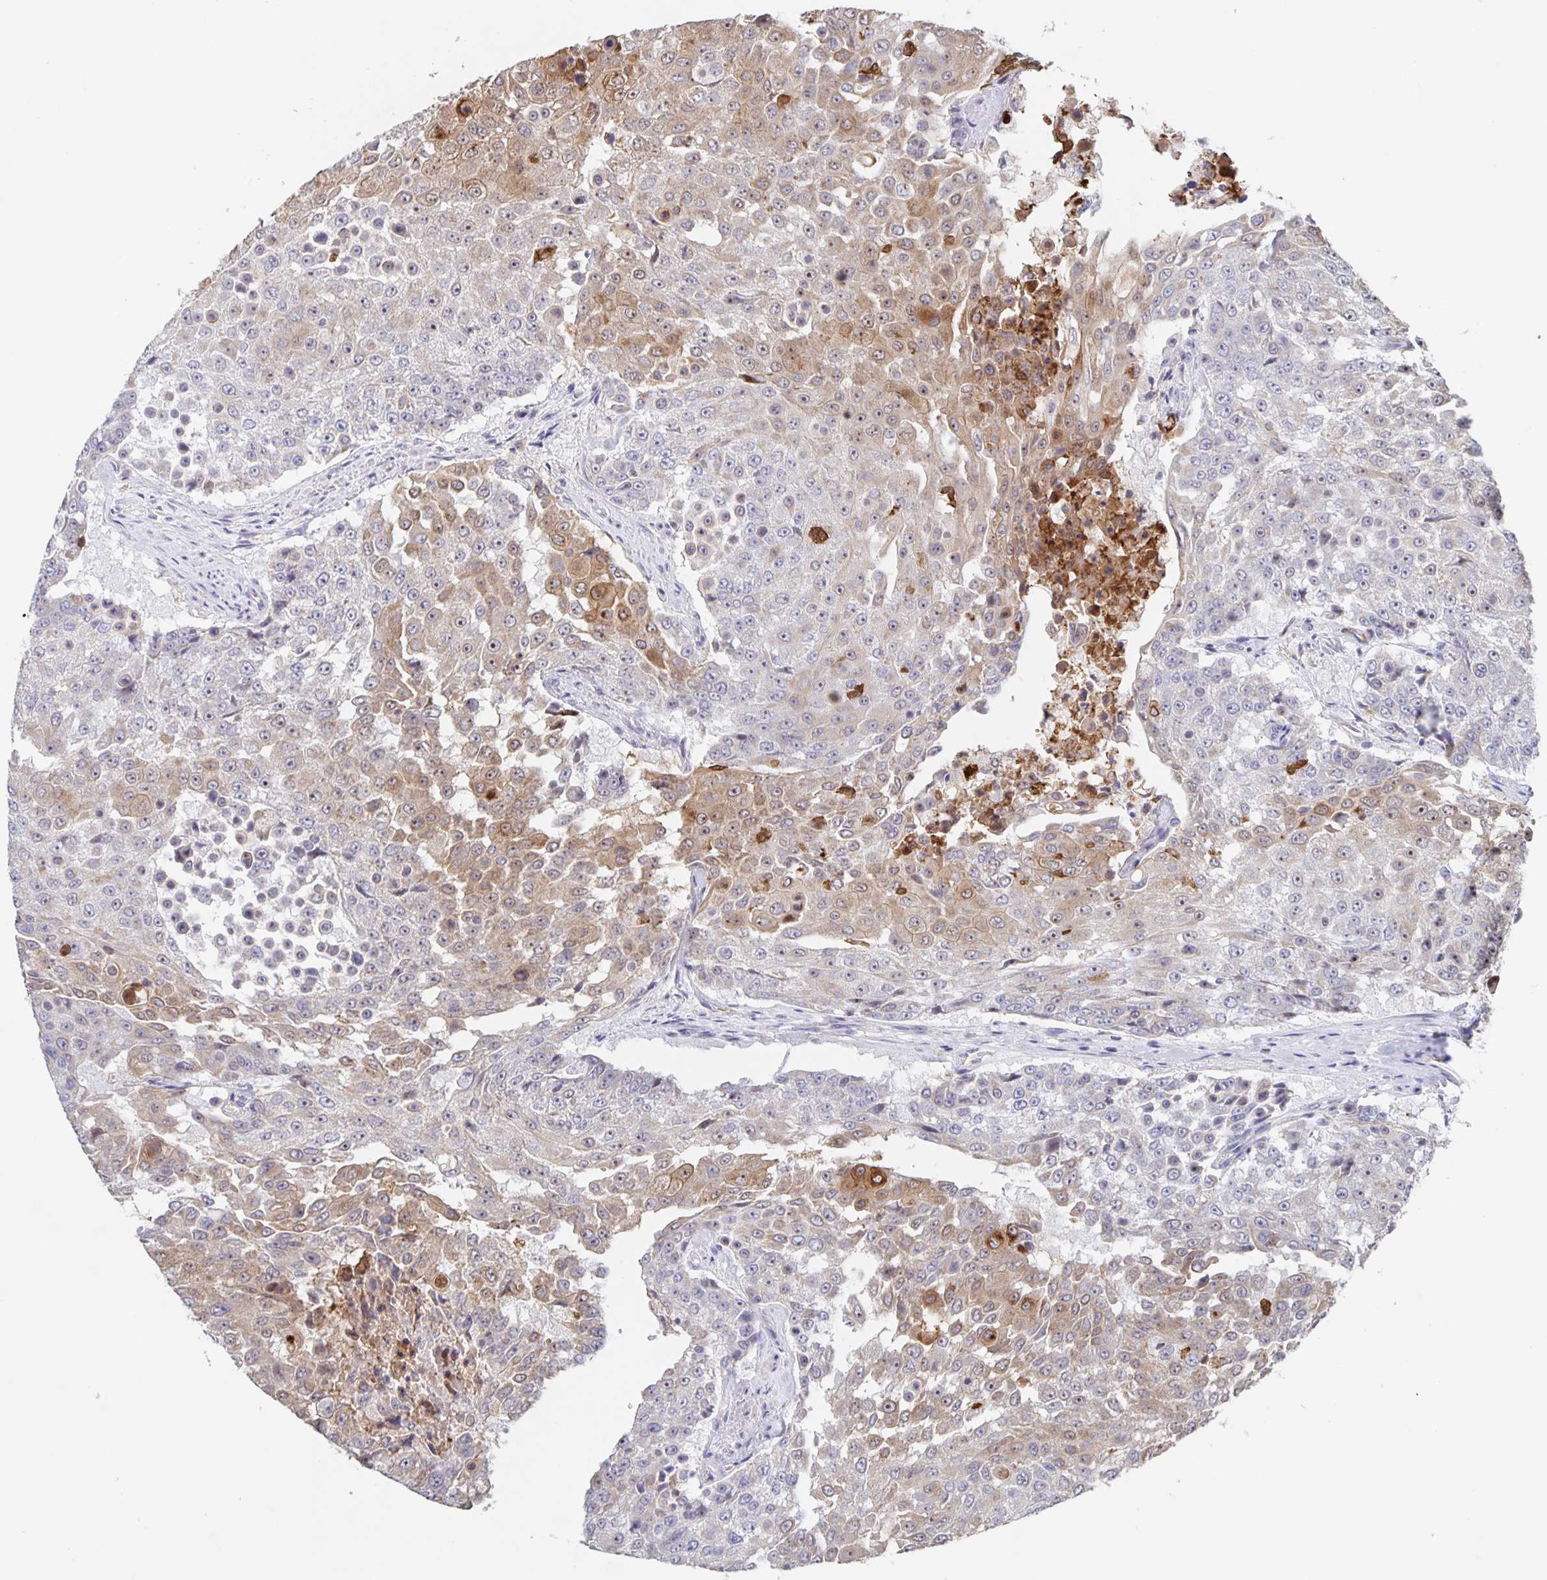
{"staining": {"intensity": "weak", "quantity": "25%-75%", "location": "cytoplasmic/membranous"}, "tissue": "urothelial cancer", "cell_type": "Tumor cells", "image_type": "cancer", "snomed": [{"axis": "morphology", "description": "Urothelial carcinoma, High grade"}, {"axis": "topography", "description": "Urinary bladder"}], "caption": "A brown stain highlights weak cytoplasmic/membranous positivity of a protein in human high-grade urothelial carcinoma tumor cells.", "gene": "CDC42BPG", "patient": {"sex": "female", "age": 63}}